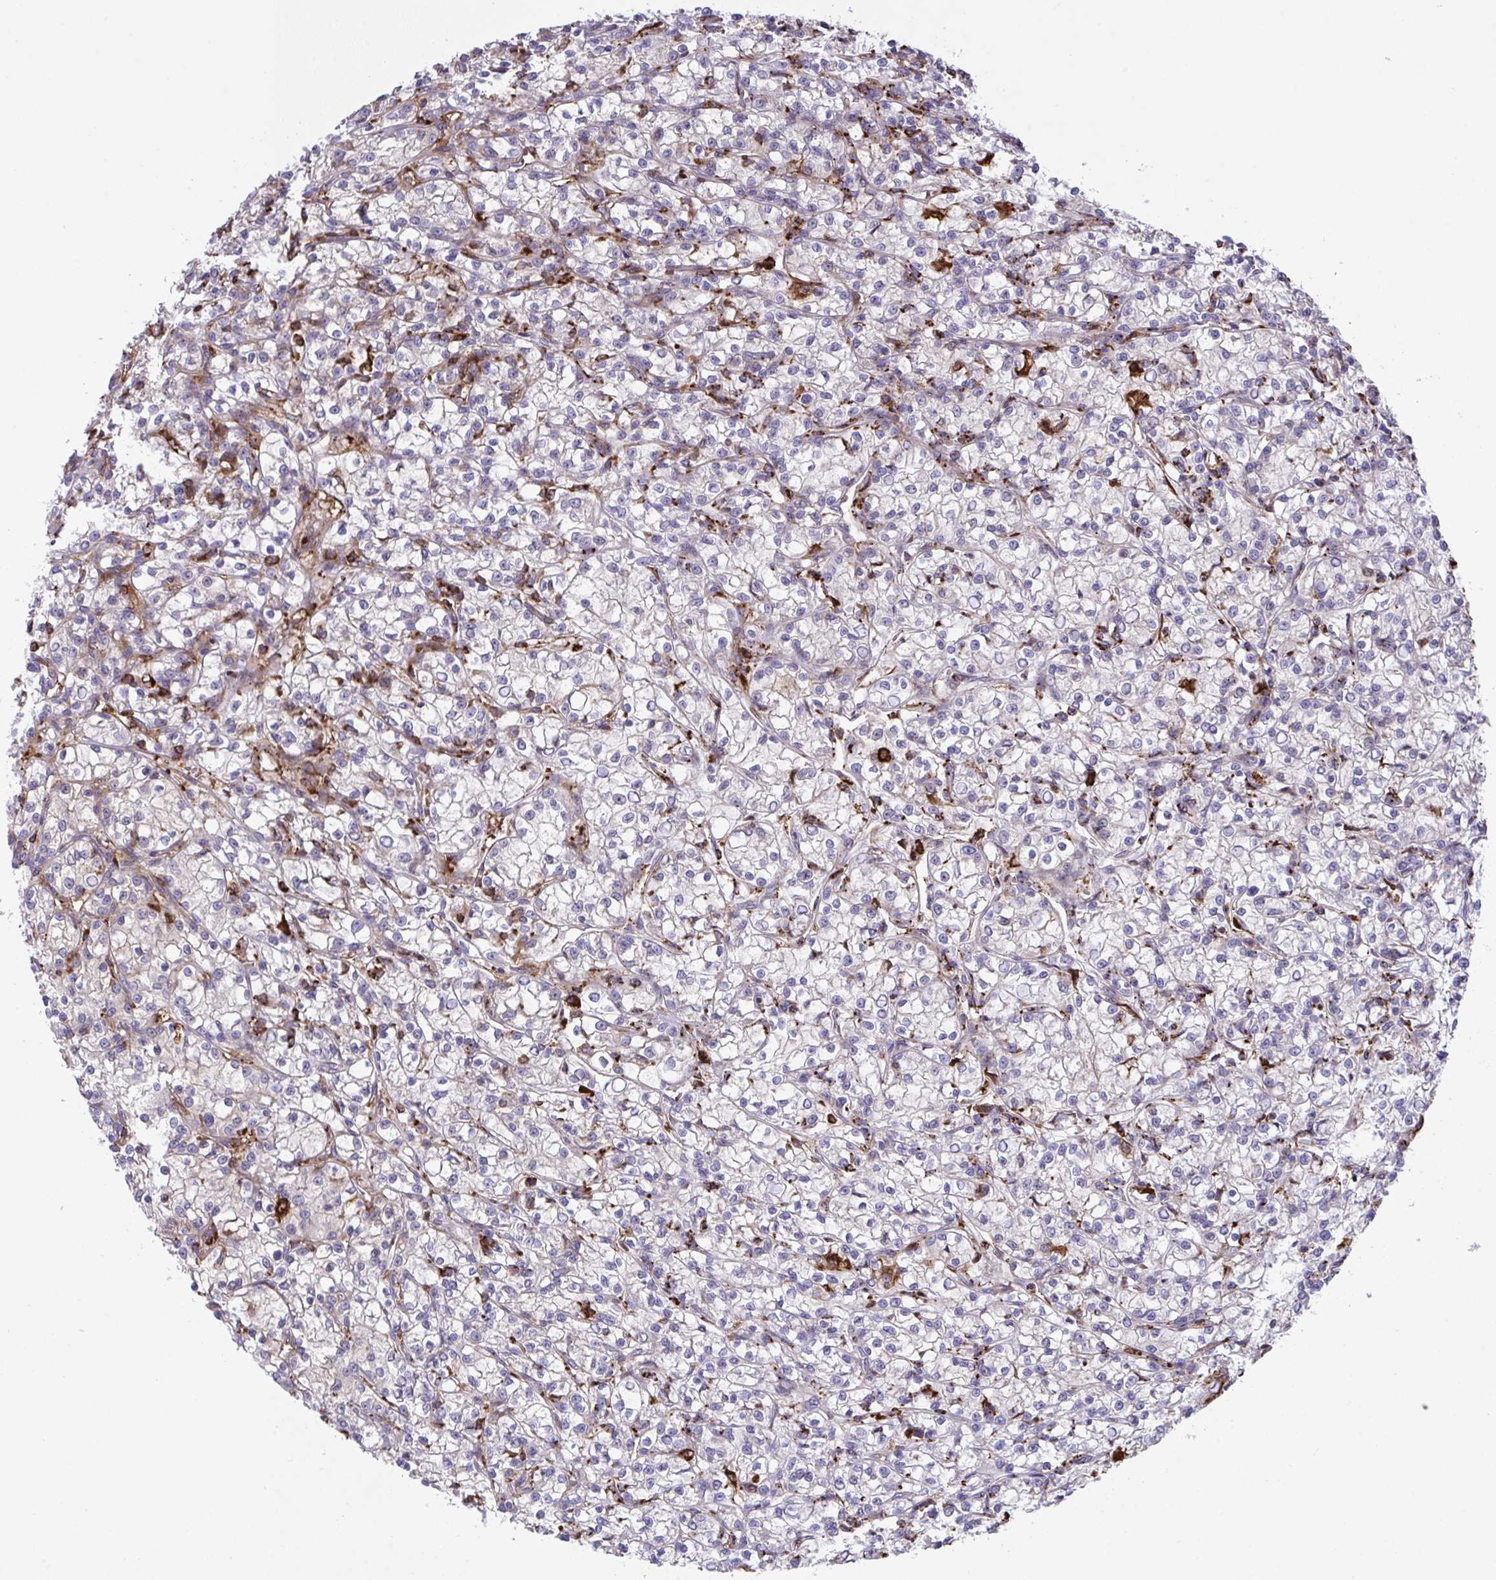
{"staining": {"intensity": "strong", "quantity": "<25%", "location": "cytoplasmic/membranous"}, "tissue": "renal cancer", "cell_type": "Tumor cells", "image_type": "cancer", "snomed": [{"axis": "morphology", "description": "Adenocarcinoma, NOS"}, {"axis": "topography", "description": "Kidney"}], "caption": "The immunohistochemical stain shows strong cytoplasmic/membranous positivity in tumor cells of renal adenocarcinoma tissue.", "gene": "PPIH", "patient": {"sex": "female", "age": 59}}